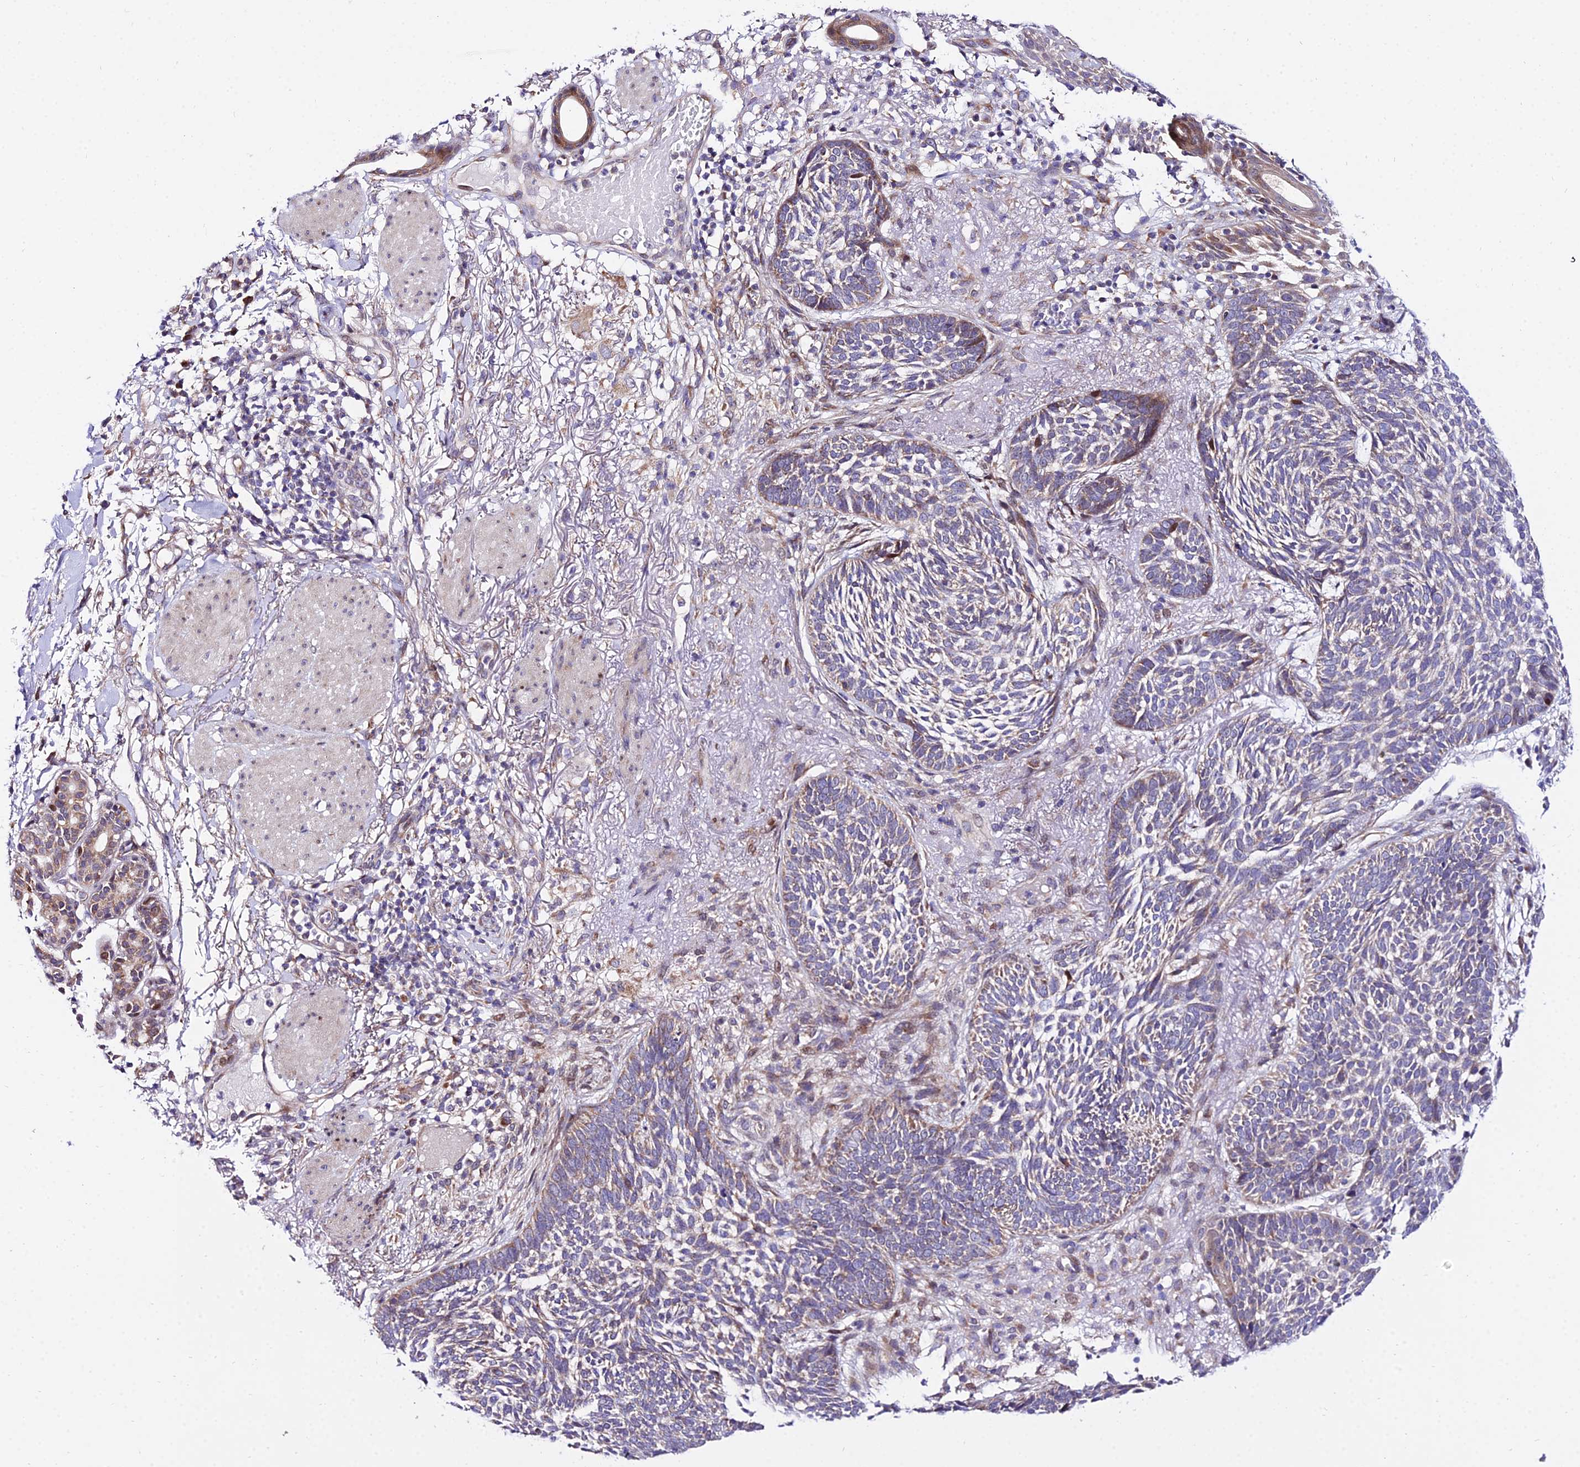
{"staining": {"intensity": "weak", "quantity": "<25%", "location": "cytoplasmic/membranous"}, "tissue": "skin cancer", "cell_type": "Tumor cells", "image_type": "cancer", "snomed": [{"axis": "morphology", "description": "Normal tissue, NOS"}, {"axis": "morphology", "description": "Basal cell carcinoma"}, {"axis": "topography", "description": "Skin"}], "caption": "Skin cancer (basal cell carcinoma) was stained to show a protein in brown. There is no significant expression in tumor cells.", "gene": "ATP5PB", "patient": {"sex": "male", "age": 64}}